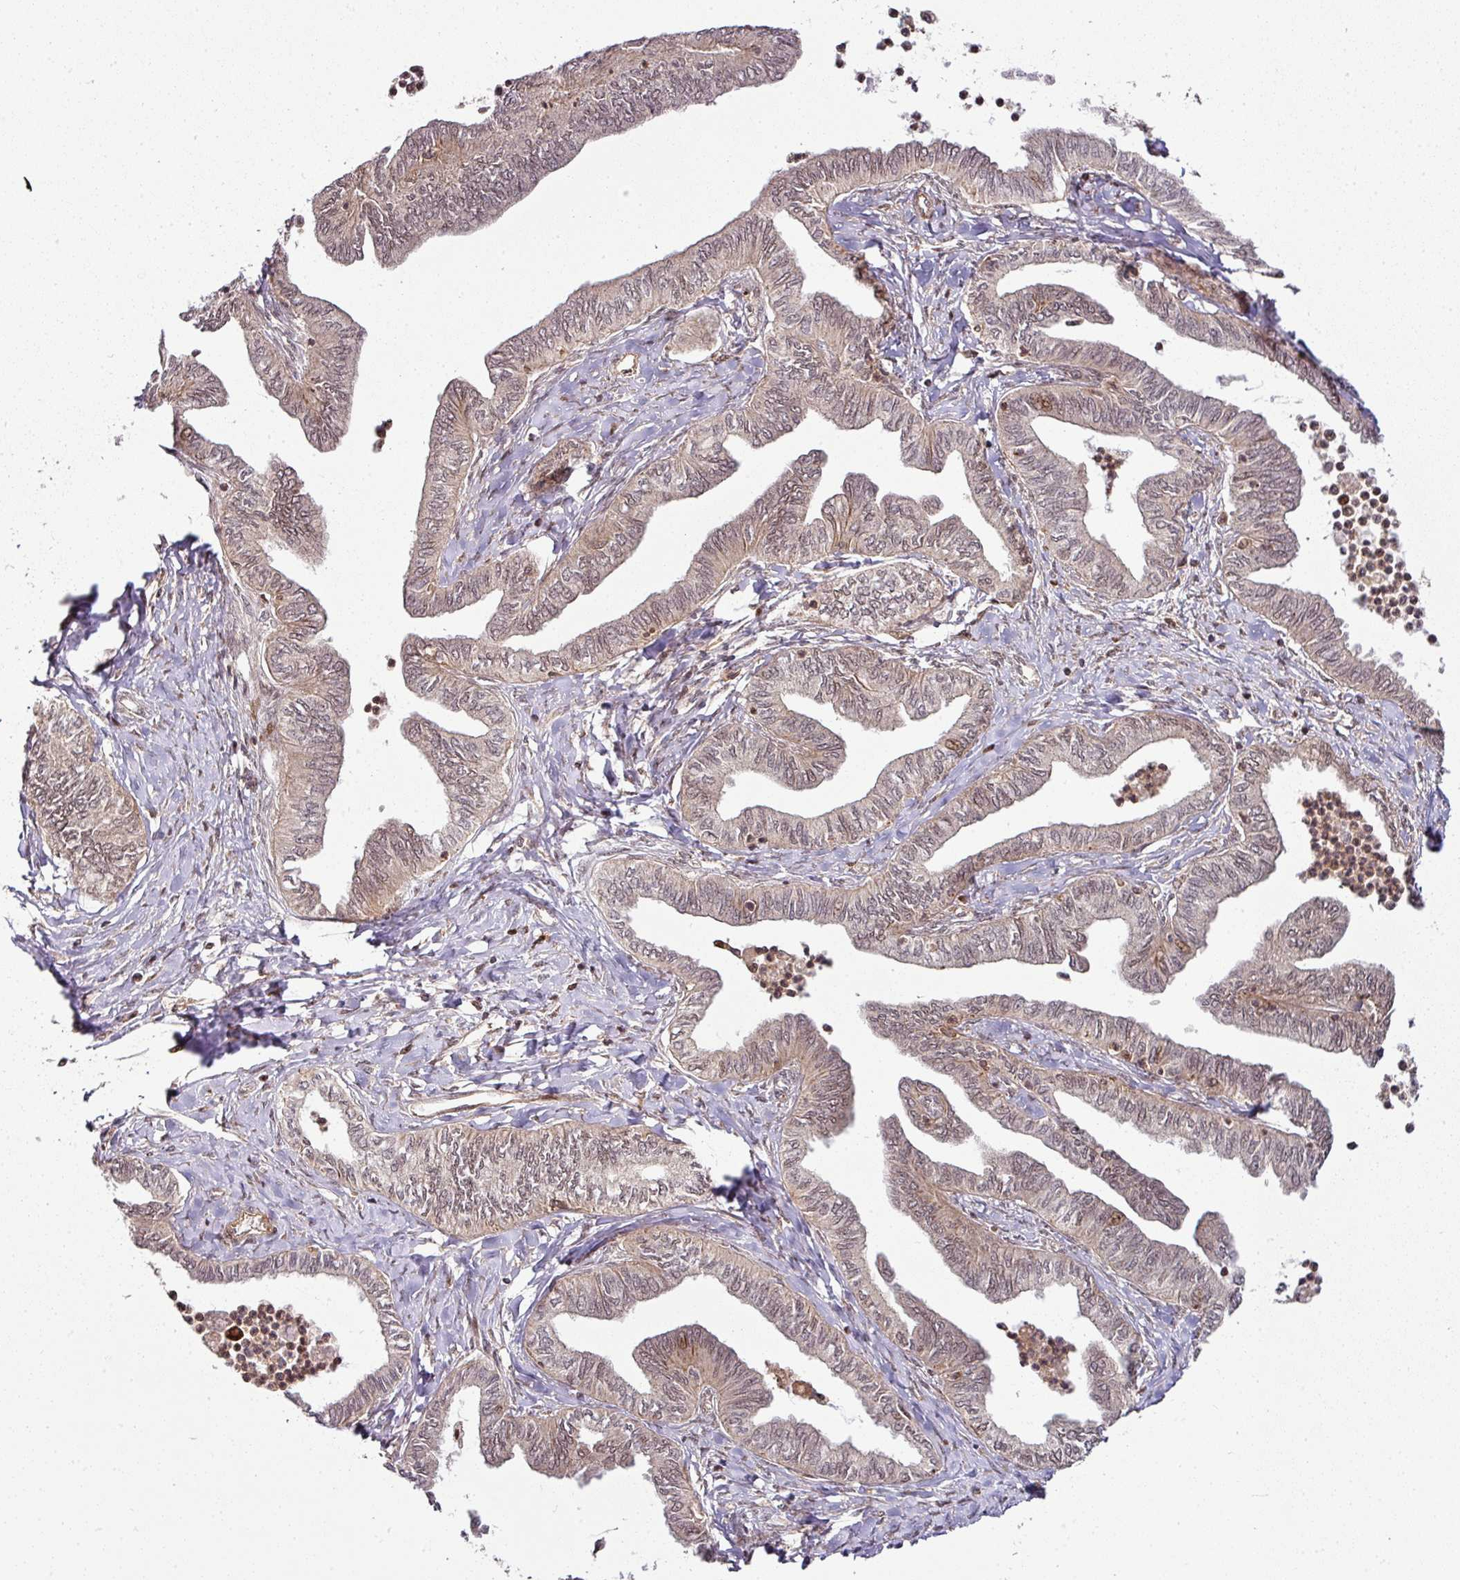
{"staining": {"intensity": "moderate", "quantity": "<25%", "location": "nuclear"}, "tissue": "ovarian cancer", "cell_type": "Tumor cells", "image_type": "cancer", "snomed": [{"axis": "morphology", "description": "Carcinoma, endometroid"}, {"axis": "topography", "description": "Ovary"}], "caption": "A low amount of moderate nuclear positivity is seen in about <25% of tumor cells in ovarian cancer (endometroid carcinoma) tissue.", "gene": "ATAT1", "patient": {"sex": "female", "age": 70}}